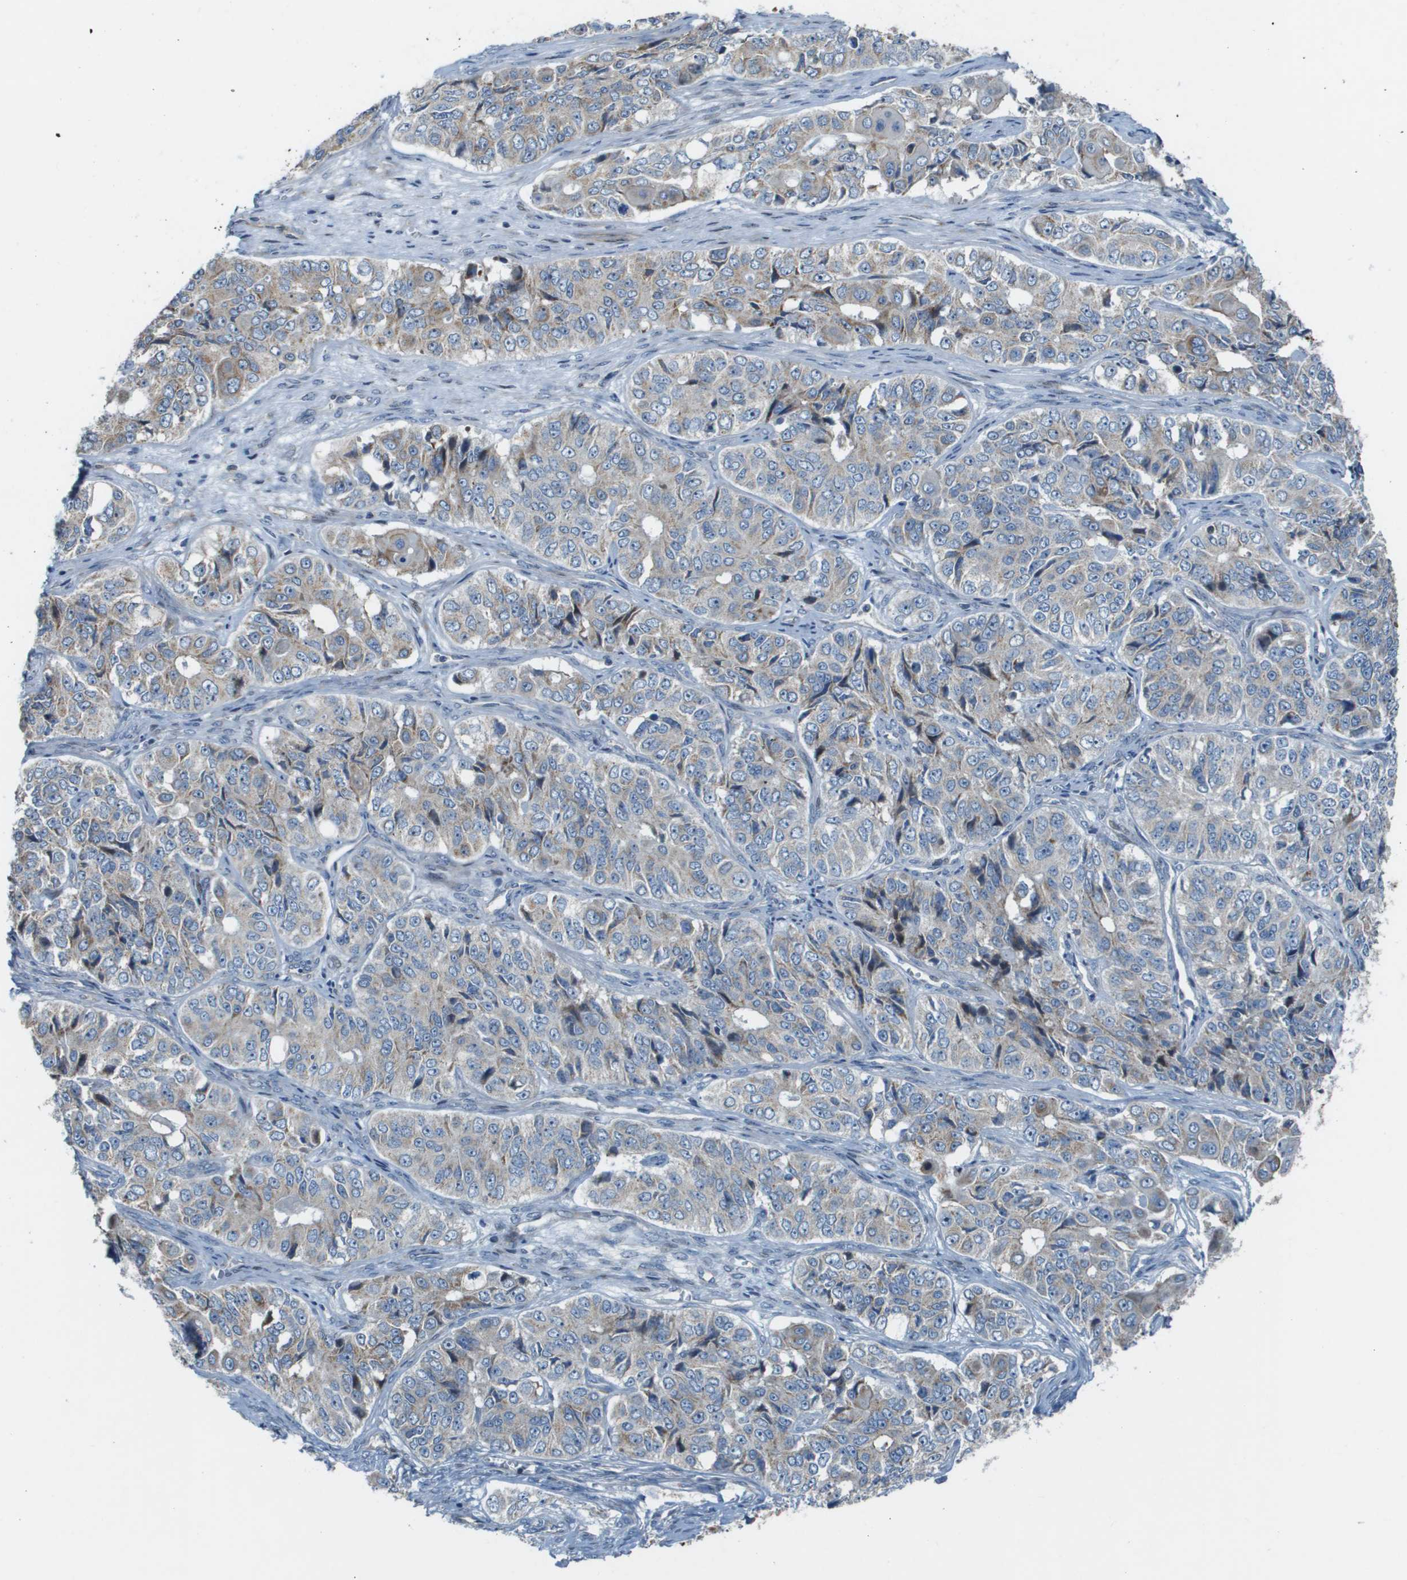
{"staining": {"intensity": "weak", "quantity": "<25%", "location": "cytoplasmic/membranous"}, "tissue": "ovarian cancer", "cell_type": "Tumor cells", "image_type": "cancer", "snomed": [{"axis": "morphology", "description": "Carcinoma, endometroid"}, {"axis": "topography", "description": "Ovary"}], "caption": "Ovarian endometroid carcinoma stained for a protein using IHC exhibits no positivity tumor cells.", "gene": "MGAT3", "patient": {"sex": "female", "age": 51}}